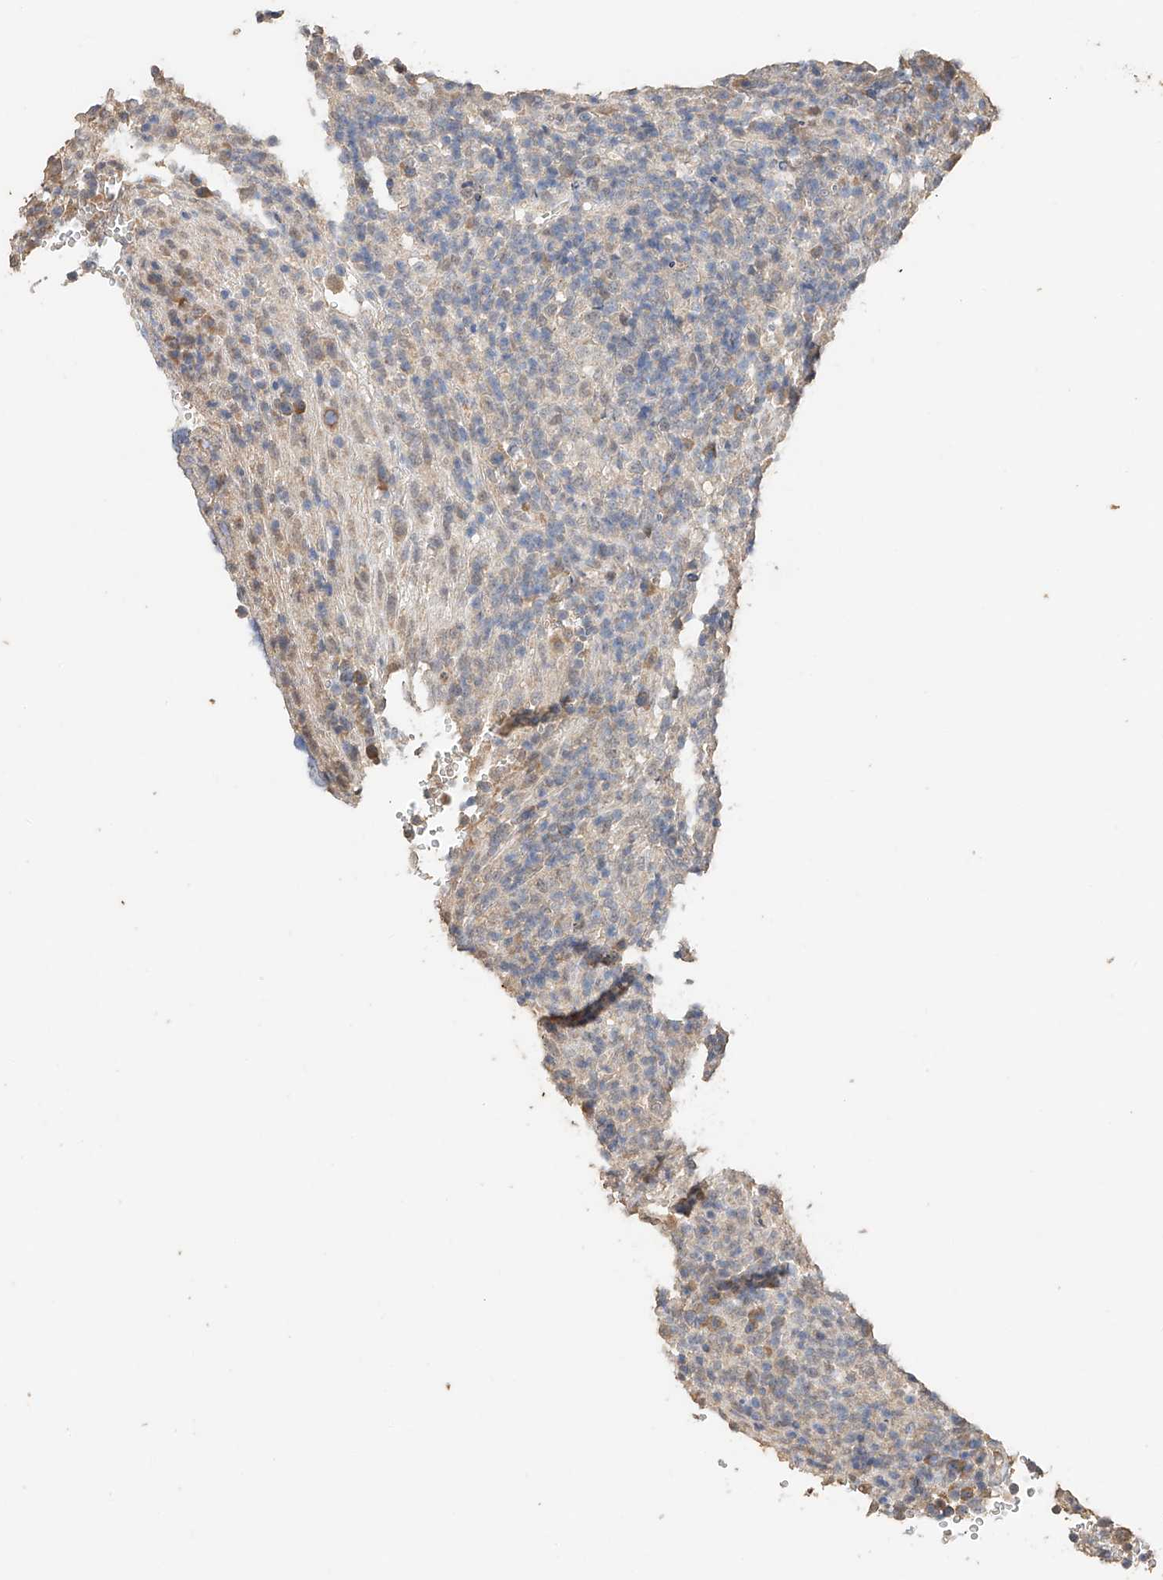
{"staining": {"intensity": "negative", "quantity": "none", "location": "none"}, "tissue": "lymphoma", "cell_type": "Tumor cells", "image_type": "cancer", "snomed": [{"axis": "morphology", "description": "Malignant lymphoma, non-Hodgkin's type, High grade"}, {"axis": "topography", "description": "Lymph node"}], "caption": "Tumor cells show no significant protein expression in high-grade malignant lymphoma, non-Hodgkin's type.", "gene": "IL22RA2", "patient": {"sex": "female", "age": 76}}